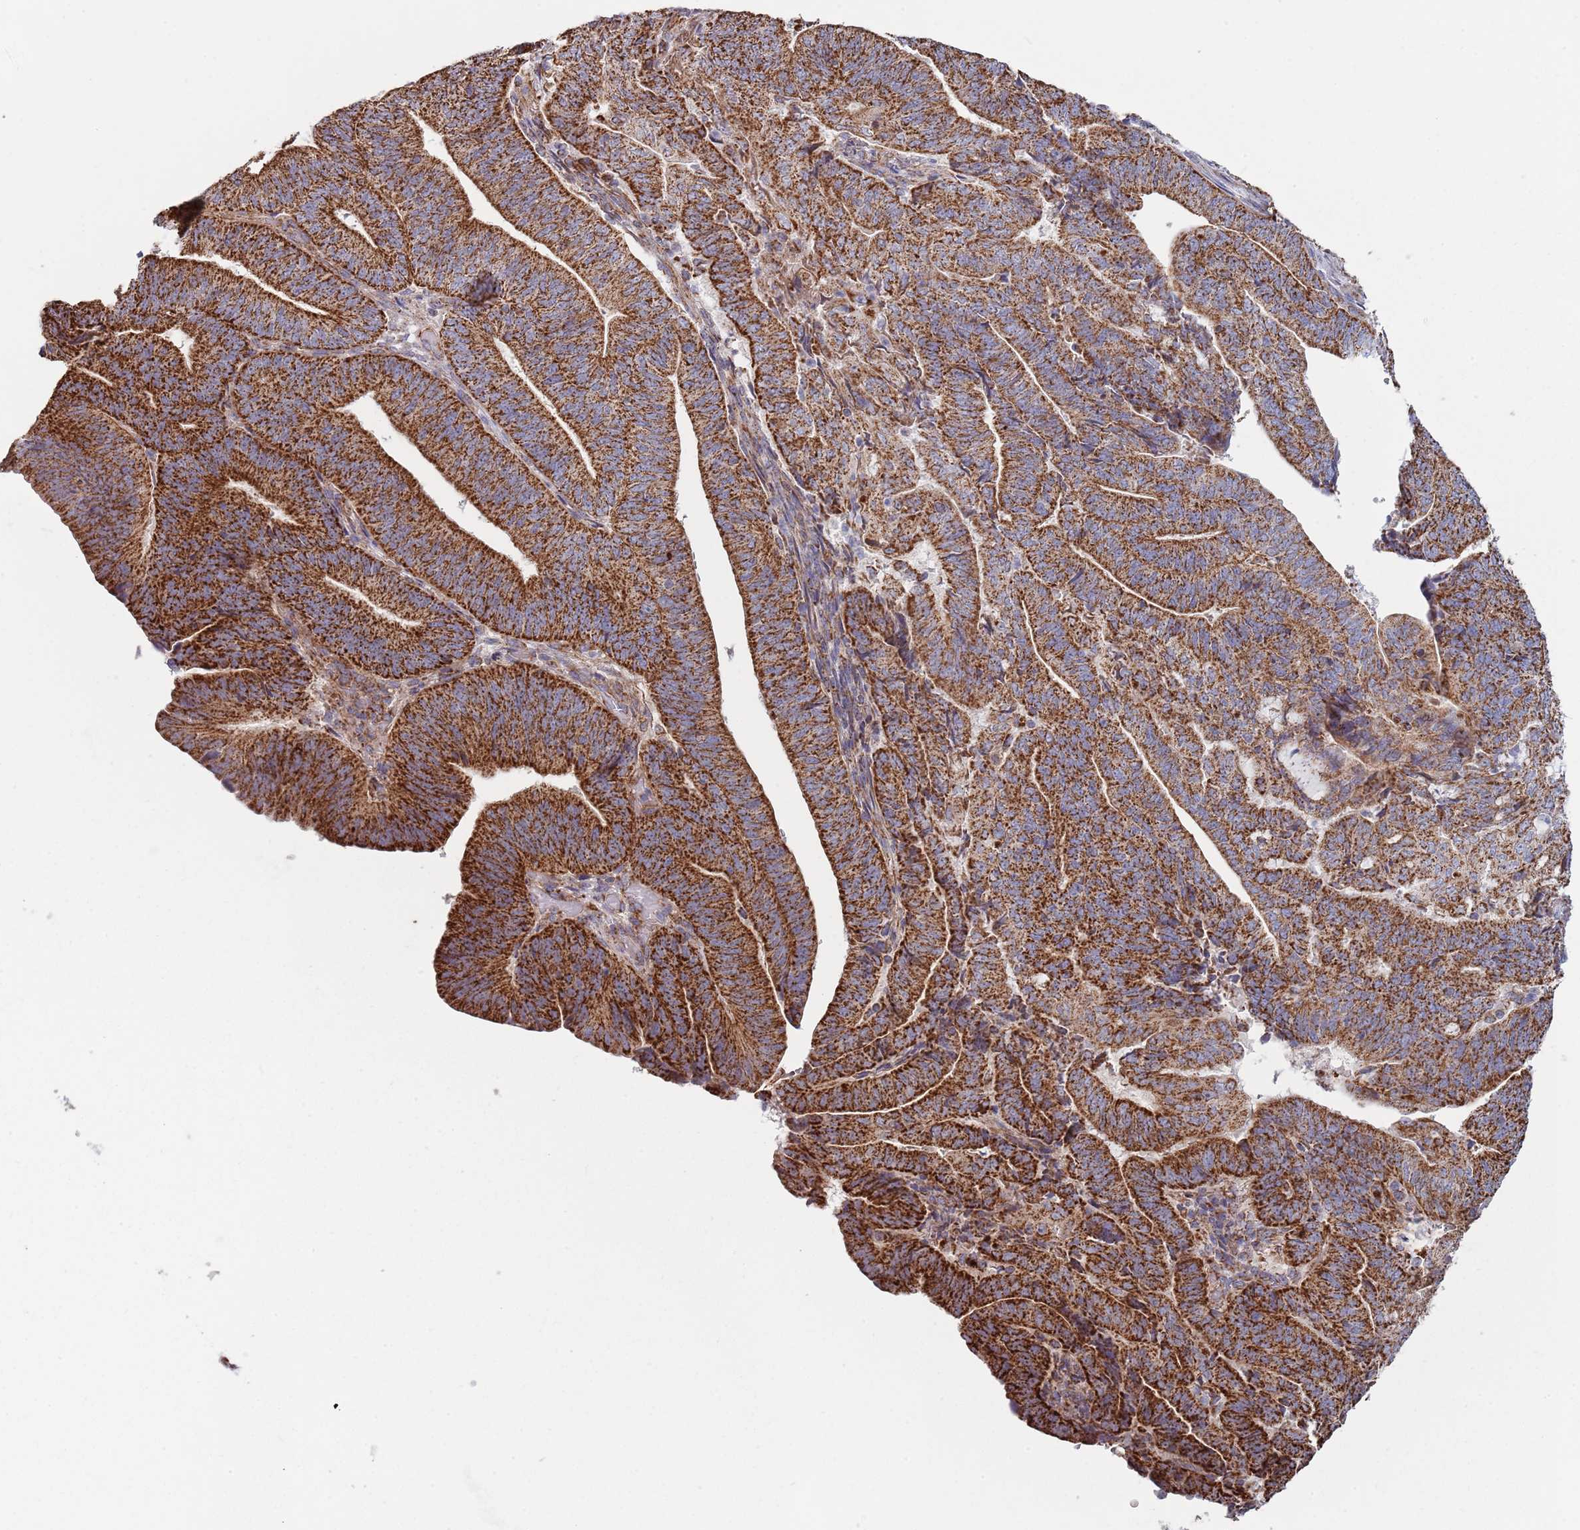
{"staining": {"intensity": "strong", "quantity": ">75%", "location": "cytoplasmic/membranous"}, "tissue": "endometrial cancer", "cell_type": "Tumor cells", "image_type": "cancer", "snomed": [{"axis": "morphology", "description": "Adenocarcinoma, NOS"}, {"axis": "topography", "description": "Endometrium"}], "caption": "Endometrial adenocarcinoma stained with immunohistochemistry demonstrates strong cytoplasmic/membranous staining in about >75% of tumor cells.", "gene": "VPS16", "patient": {"sex": "female", "age": 70}}